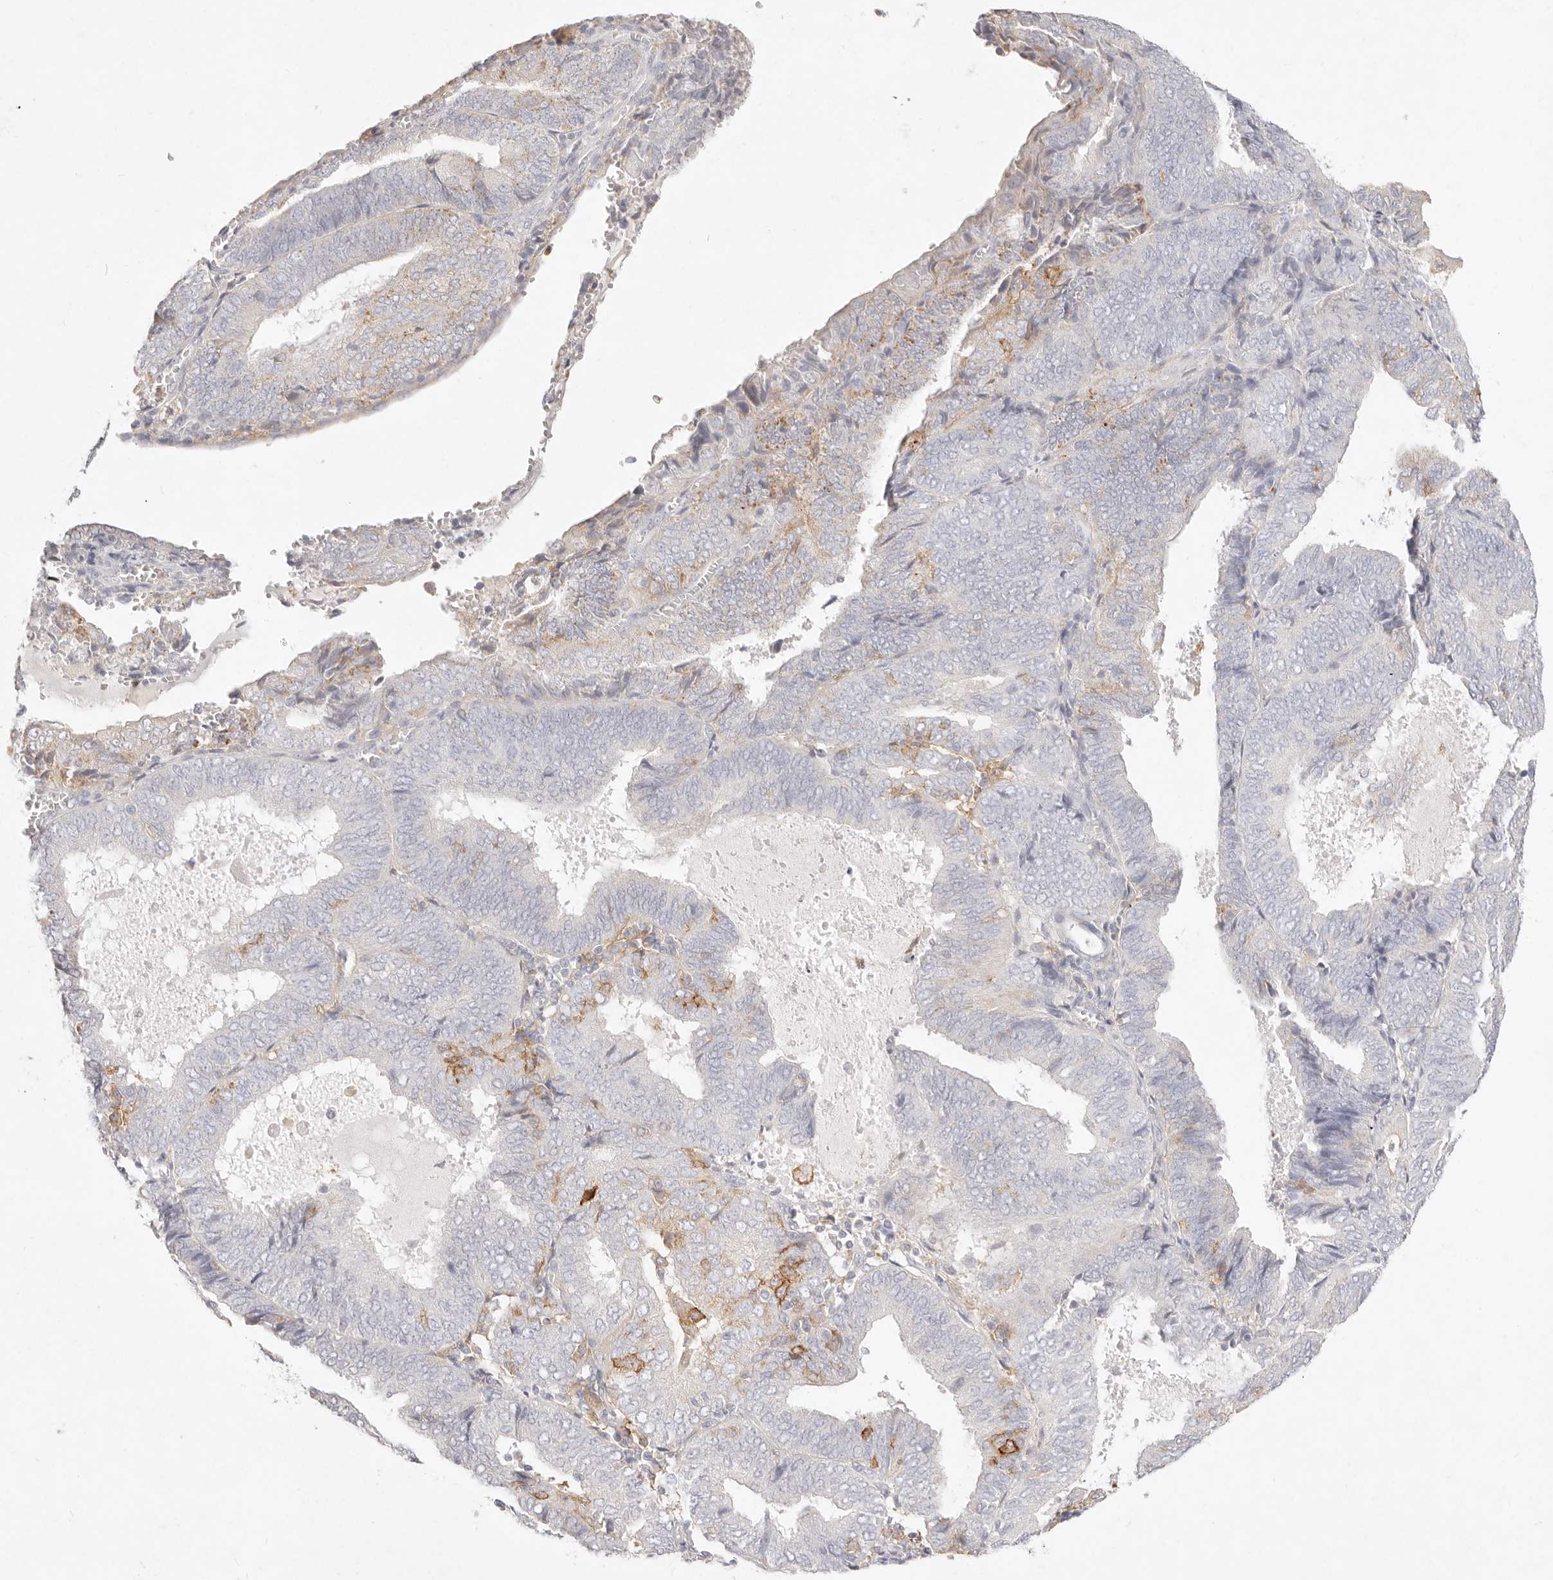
{"staining": {"intensity": "moderate", "quantity": "<25%", "location": "cytoplasmic/membranous"}, "tissue": "endometrial cancer", "cell_type": "Tumor cells", "image_type": "cancer", "snomed": [{"axis": "morphology", "description": "Adenocarcinoma, NOS"}, {"axis": "topography", "description": "Endometrium"}], "caption": "IHC staining of endometrial cancer (adenocarcinoma), which reveals low levels of moderate cytoplasmic/membranous staining in about <25% of tumor cells indicating moderate cytoplasmic/membranous protein staining. The staining was performed using DAB (3,3'-diaminobenzidine) (brown) for protein detection and nuclei were counterstained in hematoxylin (blue).", "gene": "GPR84", "patient": {"sex": "female", "age": 81}}